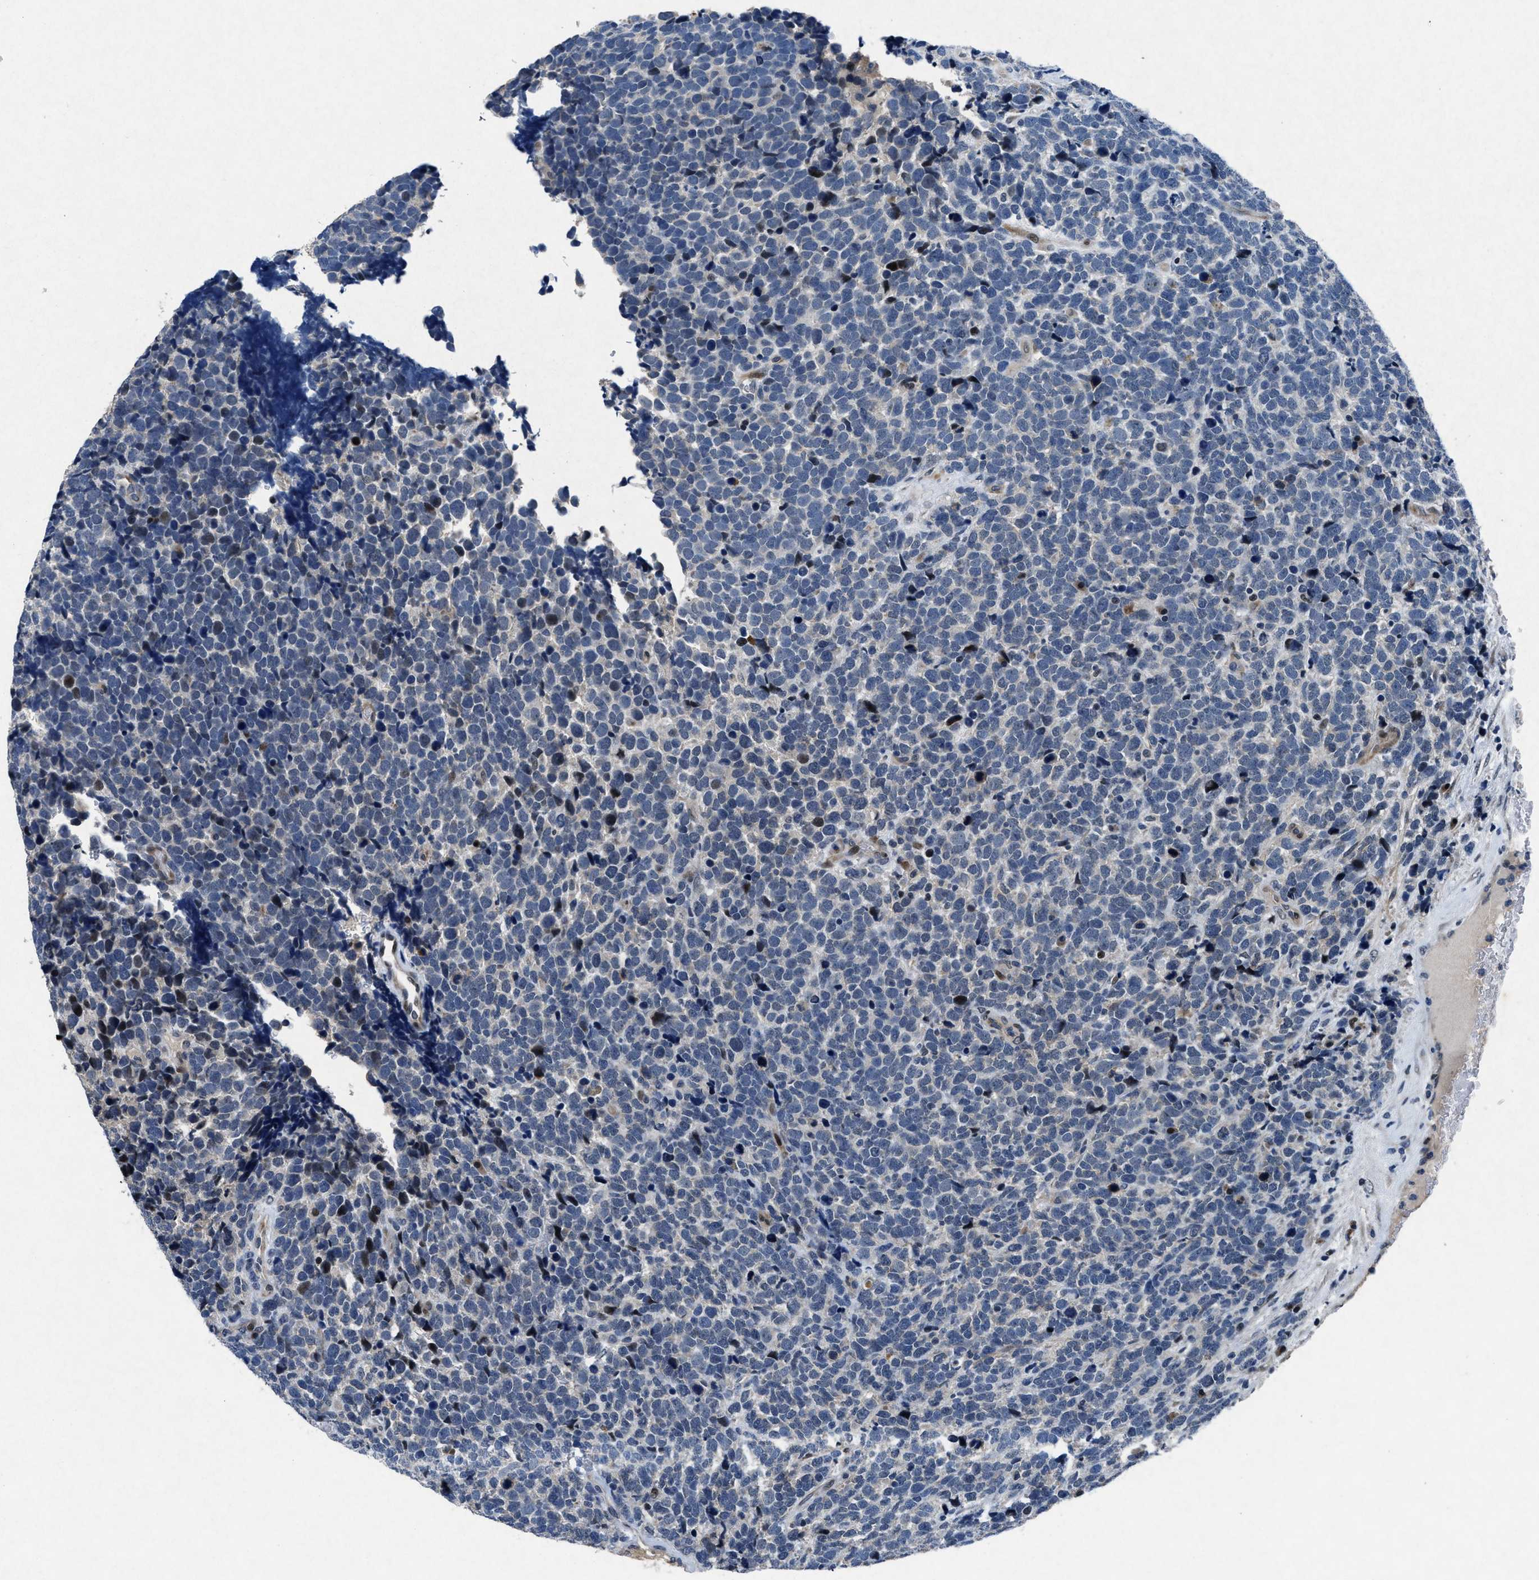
{"staining": {"intensity": "negative", "quantity": "none", "location": "none"}, "tissue": "urothelial cancer", "cell_type": "Tumor cells", "image_type": "cancer", "snomed": [{"axis": "morphology", "description": "Urothelial carcinoma, High grade"}, {"axis": "topography", "description": "Urinary bladder"}], "caption": "Urothelial cancer was stained to show a protein in brown. There is no significant expression in tumor cells.", "gene": "PHLDA1", "patient": {"sex": "female", "age": 82}}